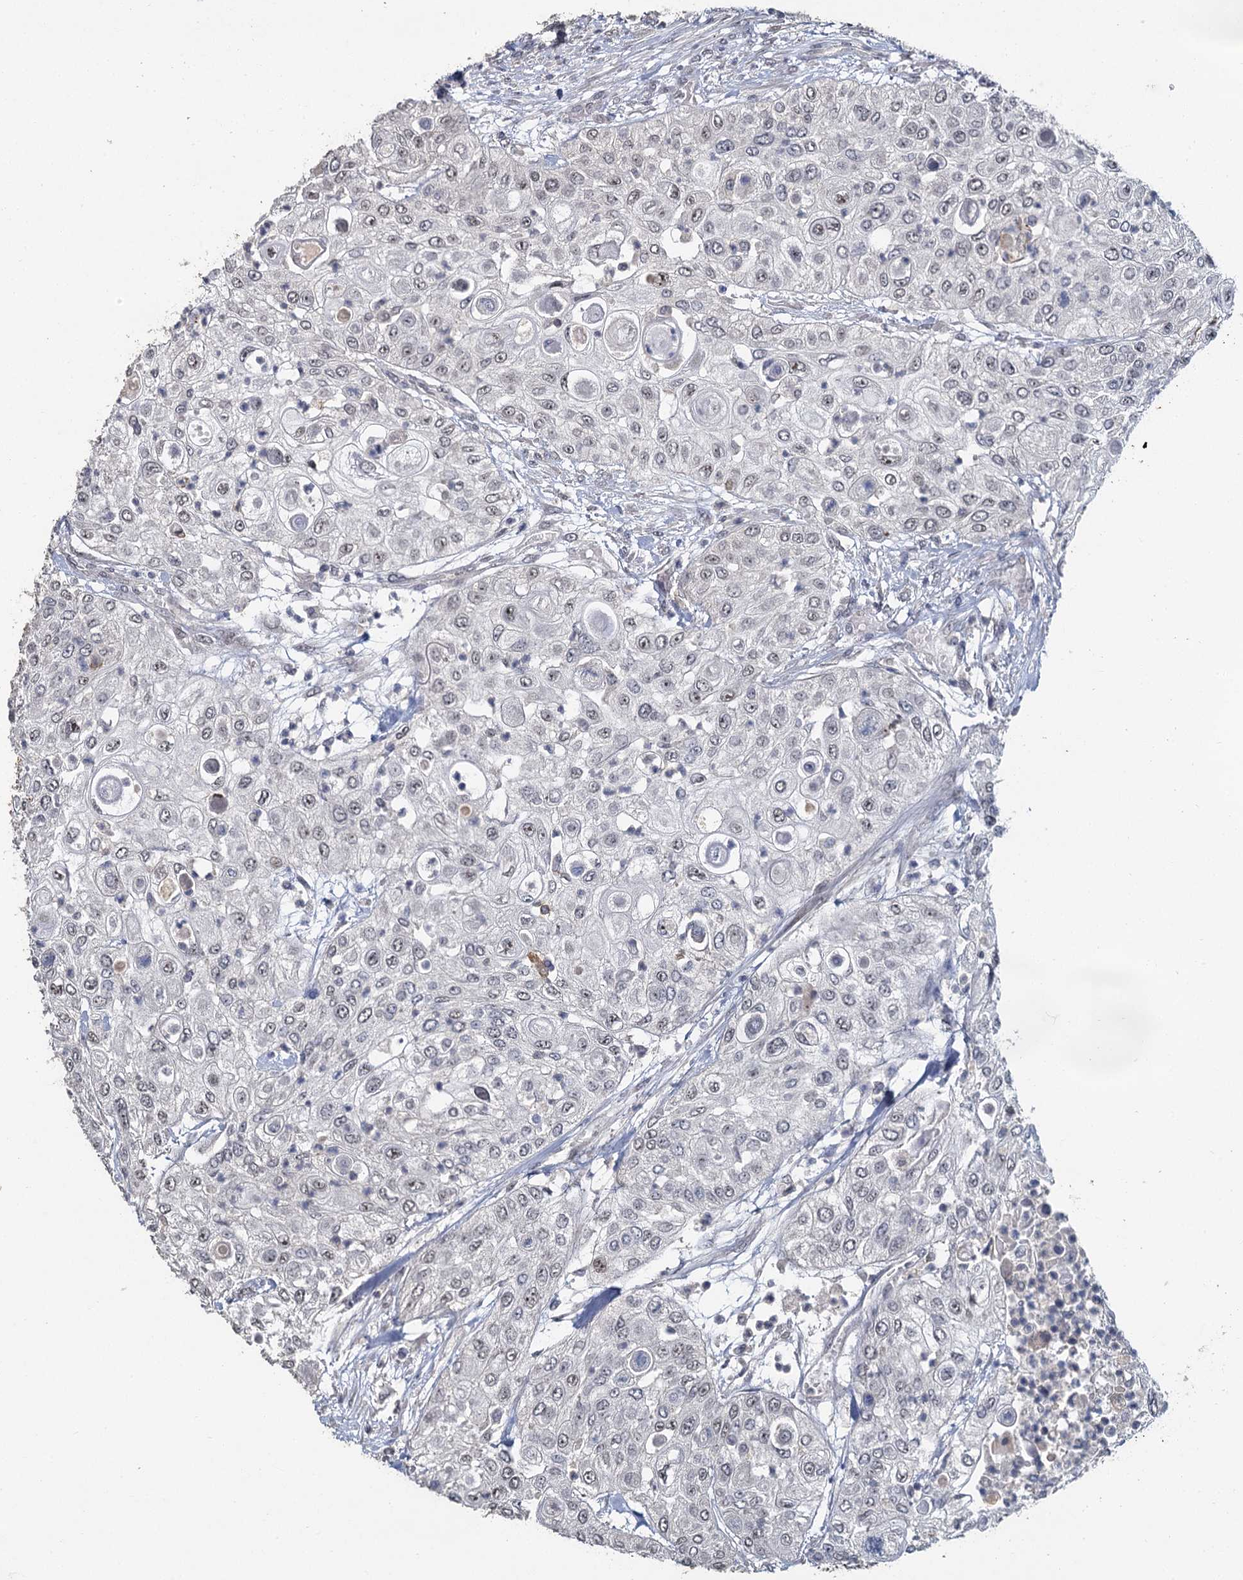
{"staining": {"intensity": "negative", "quantity": "none", "location": "none"}, "tissue": "urothelial cancer", "cell_type": "Tumor cells", "image_type": "cancer", "snomed": [{"axis": "morphology", "description": "Urothelial carcinoma, High grade"}, {"axis": "topography", "description": "Urinary bladder"}], "caption": "There is no significant expression in tumor cells of urothelial cancer.", "gene": "MUCL1", "patient": {"sex": "female", "age": 79}}